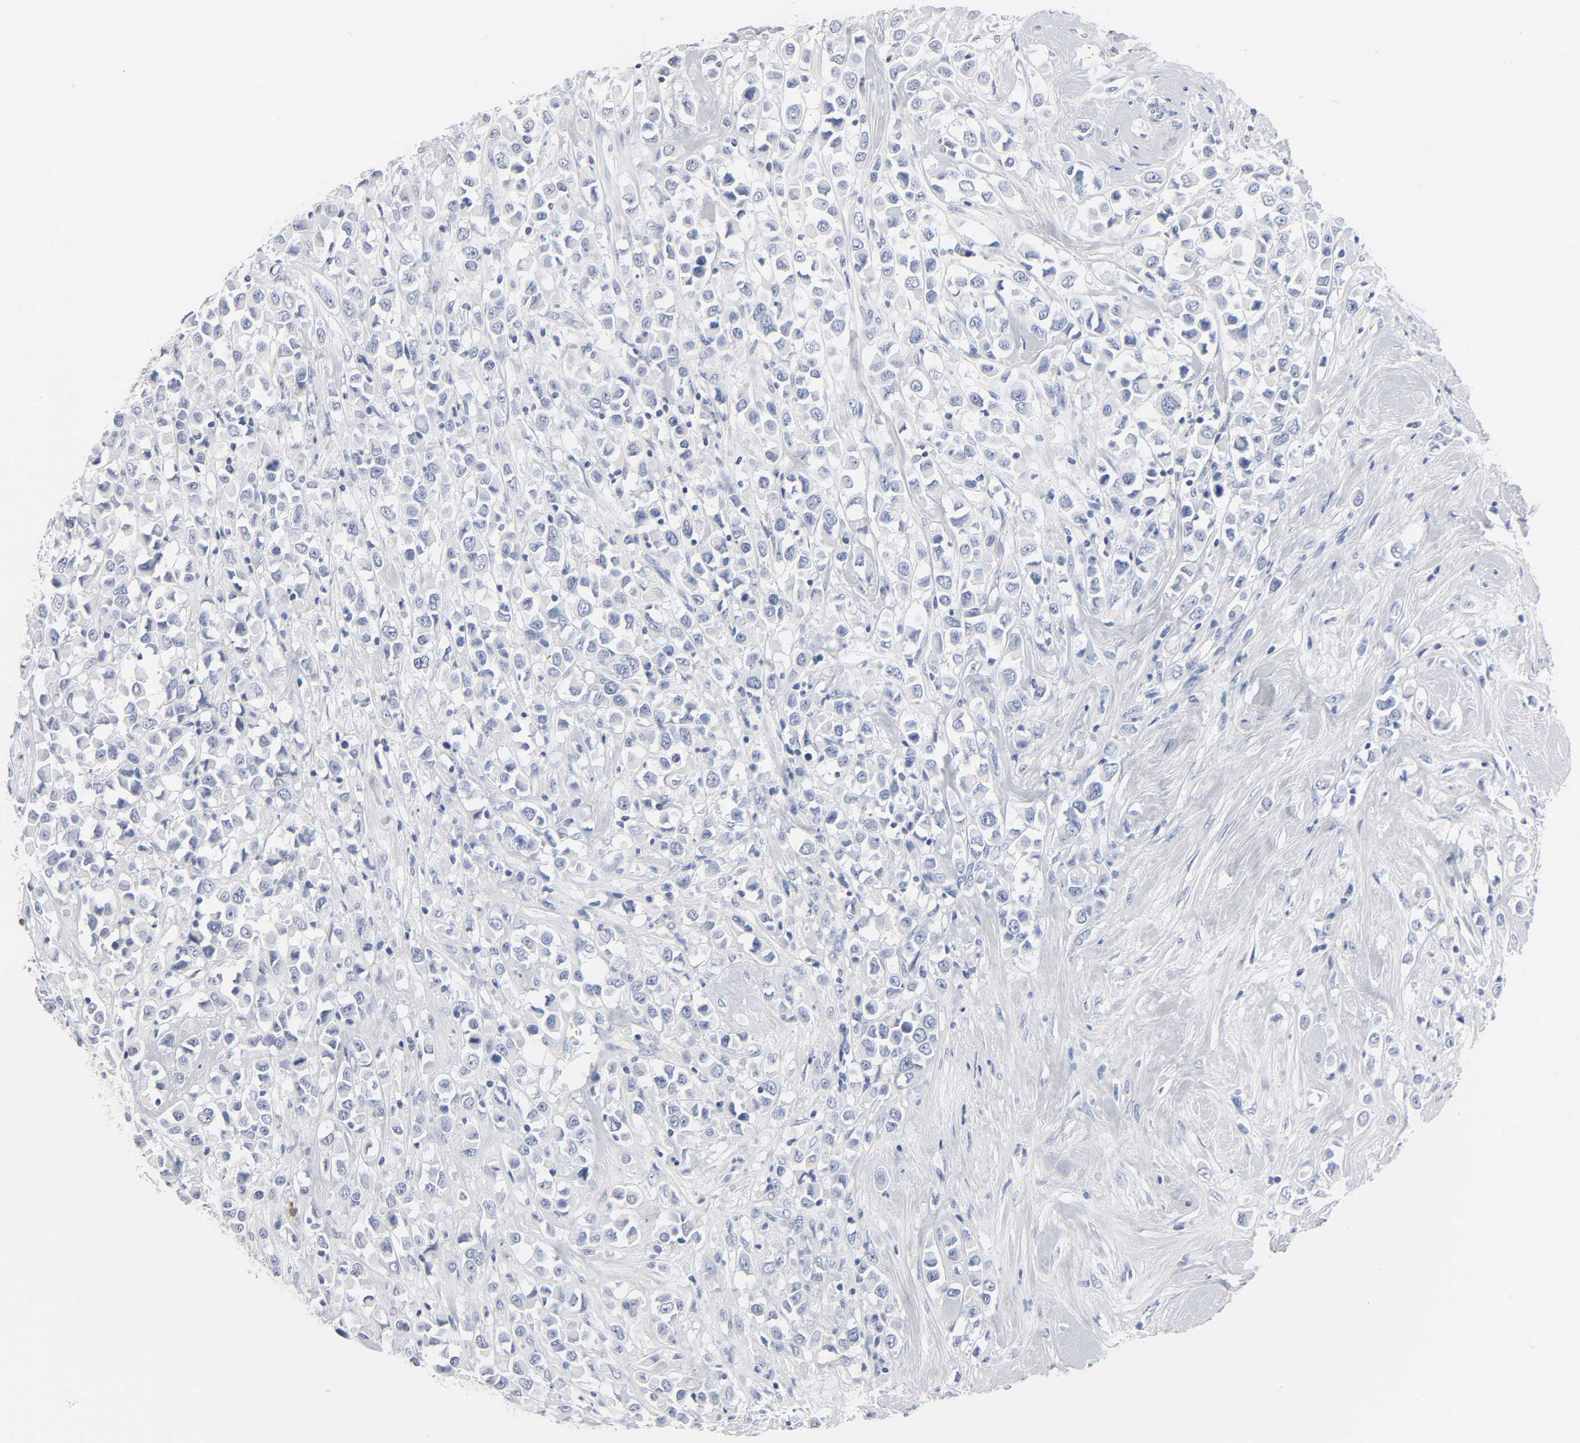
{"staining": {"intensity": "negative", "quantity": "none", "location": "none"}, "tissue": "breast cancer", "cell_type": "Tumor cells", "image_type": "cancer", "snomed": [{"axis": "morphology", "description": "Duct carcinoma"}, {"axis": "topography", "description": "Breast"}], "caption": "Immunohistochemistry histopathology image of breast cancer stained for a protein (brown), which displays no positivity in tumor cells.", "gene": "ACP3", "patient": {"sex": "female", "age": 61}}